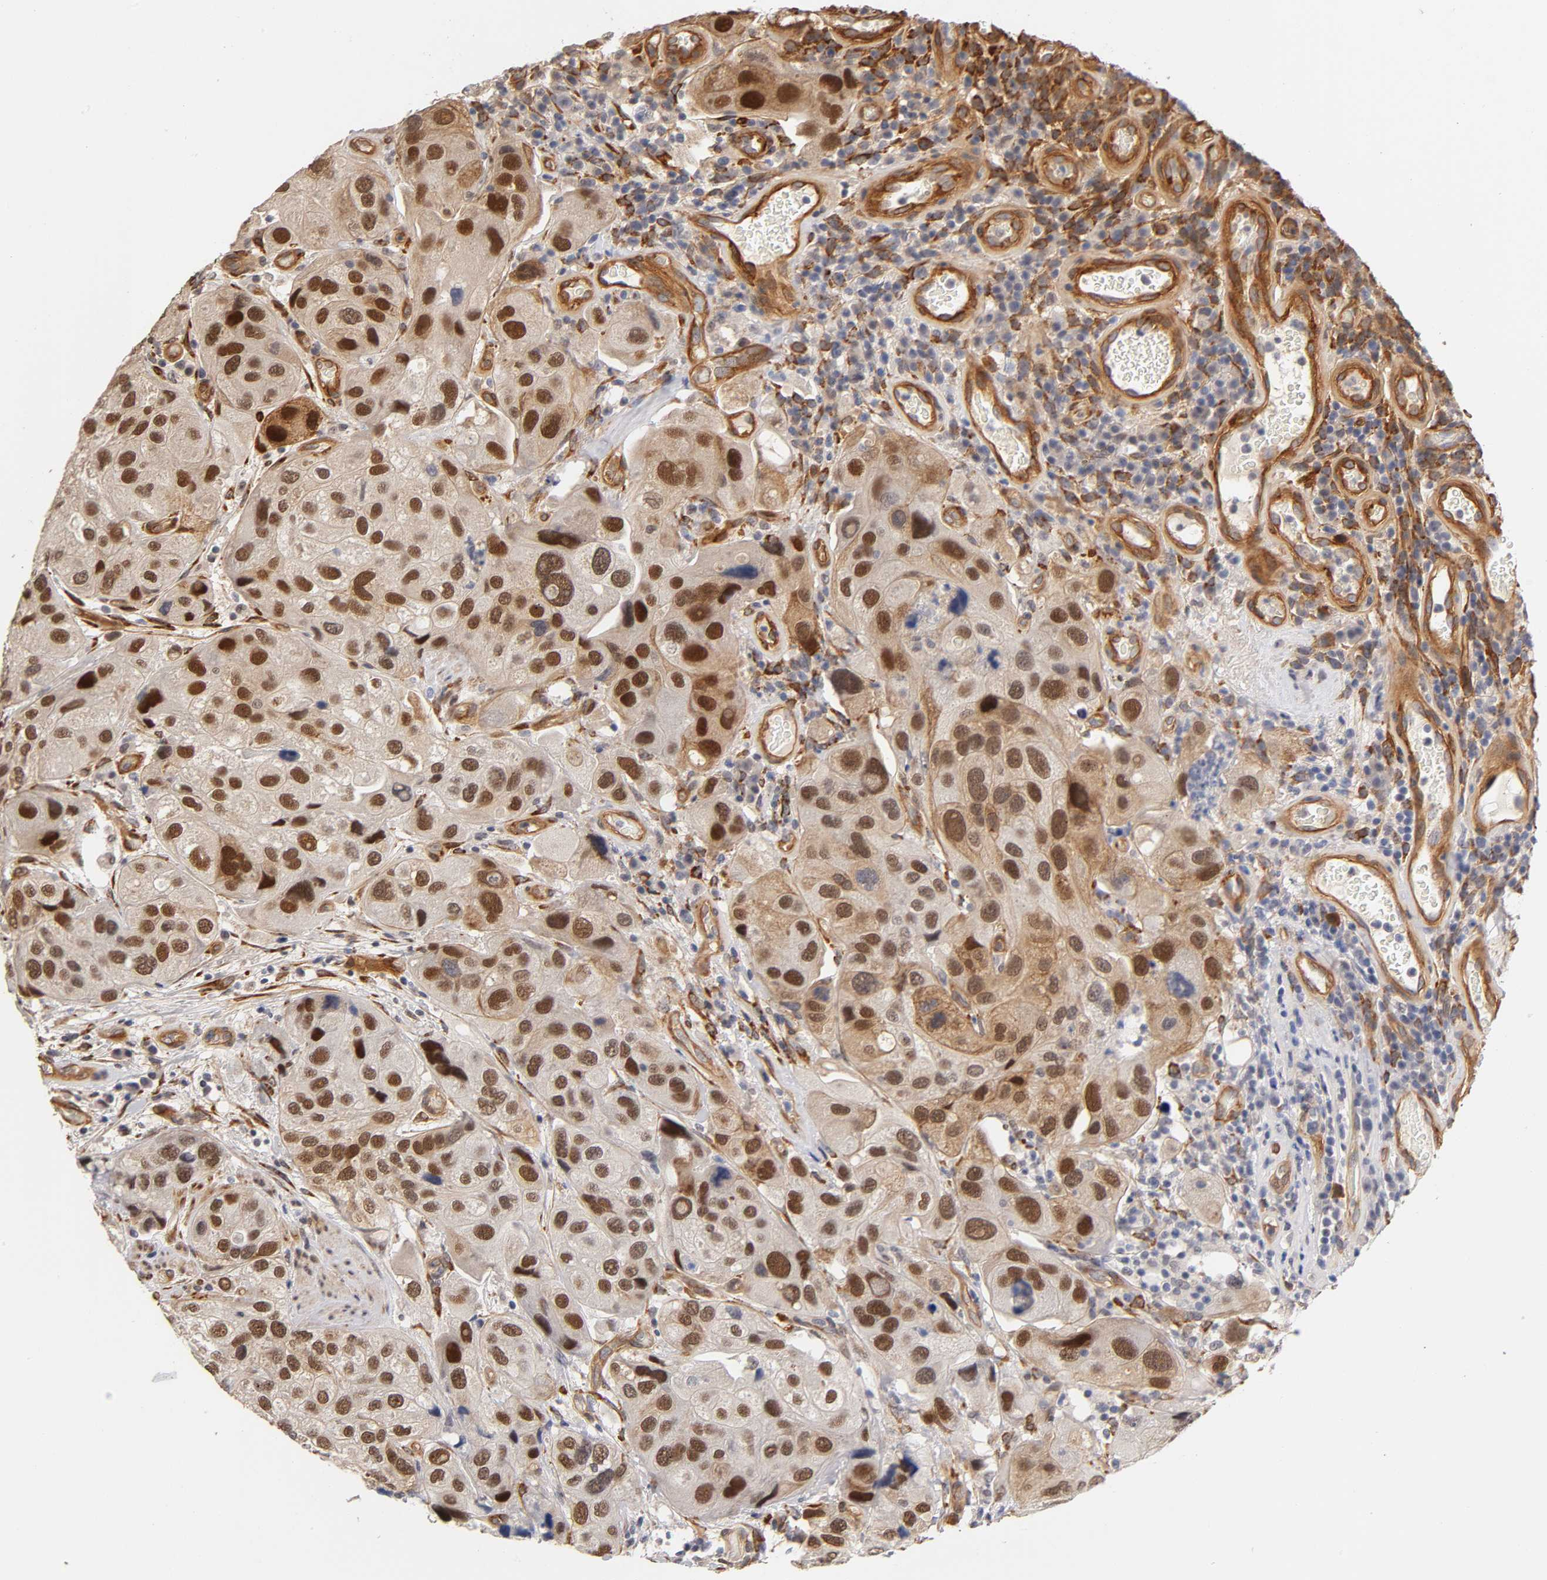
{"staining": {"intensity": "strong", "quantity": ">75%", "location": "cytoplasmic/membranous,nuclear"}, "tissue": "urothelial cancer", "cell_type": "Tumor cells", "image_type": "cancer", "snomed": [{"axis": "morphology", "description": "Urothelial carcinoma, High grade"}, {"axis": "topography", "description": "Urinary bladder"}], "caption": "Immunohistochemical staining of human urothelial cancer shows strong cytoplasmic/membranous and nuclear protein positivity in approximately >75% of tumor cells.", "gene": "LAMB1", "patient": {"sex": "female", "age": 64}}